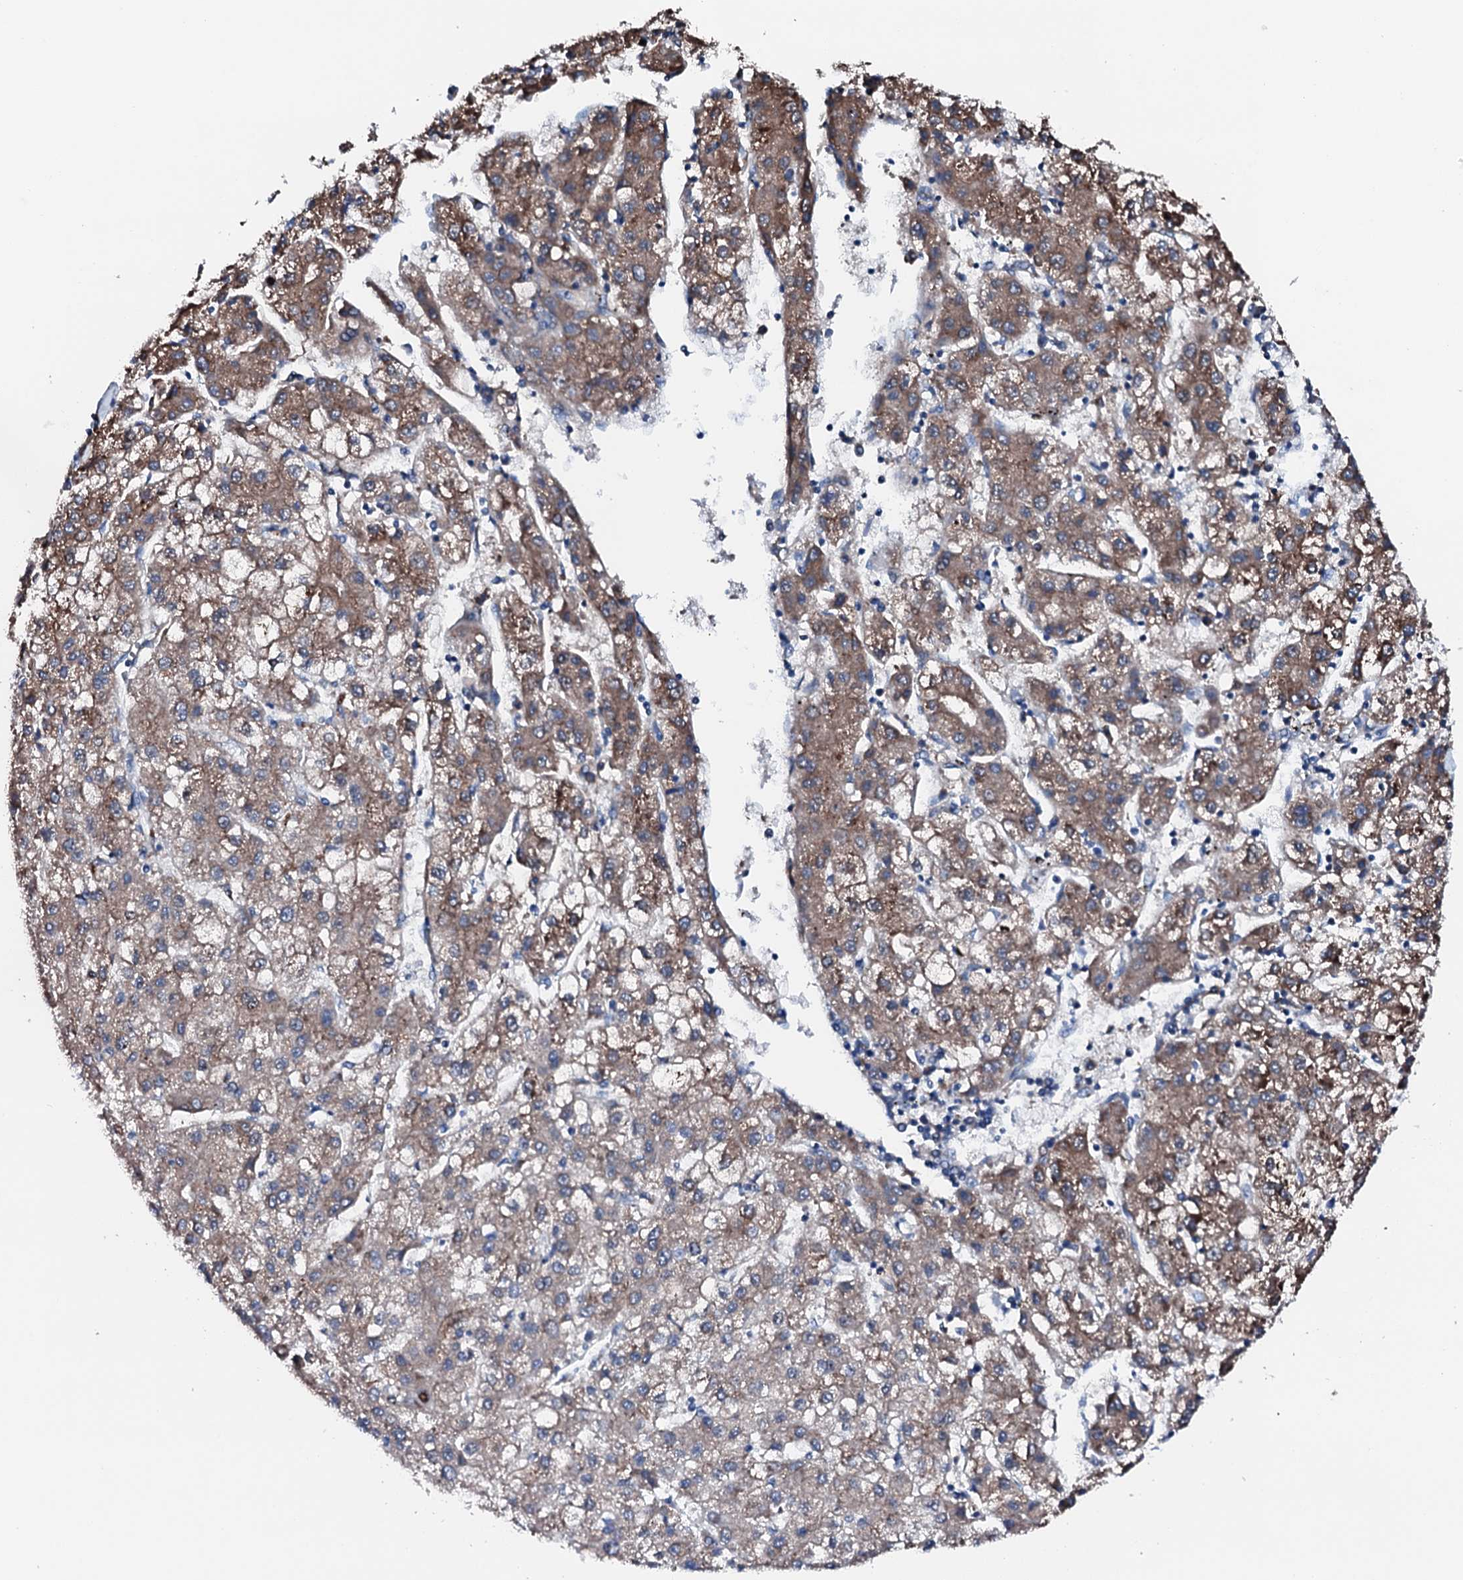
{"staining": {"intensity": "moderate", "quantity": "<25%", "location": "cytoplasmic/membranous"}, "tissue": "liver cancer", "cell_type": "Tumor cells", "image_type": "cancer", "snomed": [{"axis": "morphology", "description": "Carcinoma, Hepatocellular, NOS"}, {"axis": "topography", "description": "Liver"}], "caption": "Liver hepatocellular carcinoma stained with a protein marker demonstrates moderate staining in tumor cells.", "gene": "AMDHD1", "patient": {"sex": "male", "age": 72}}